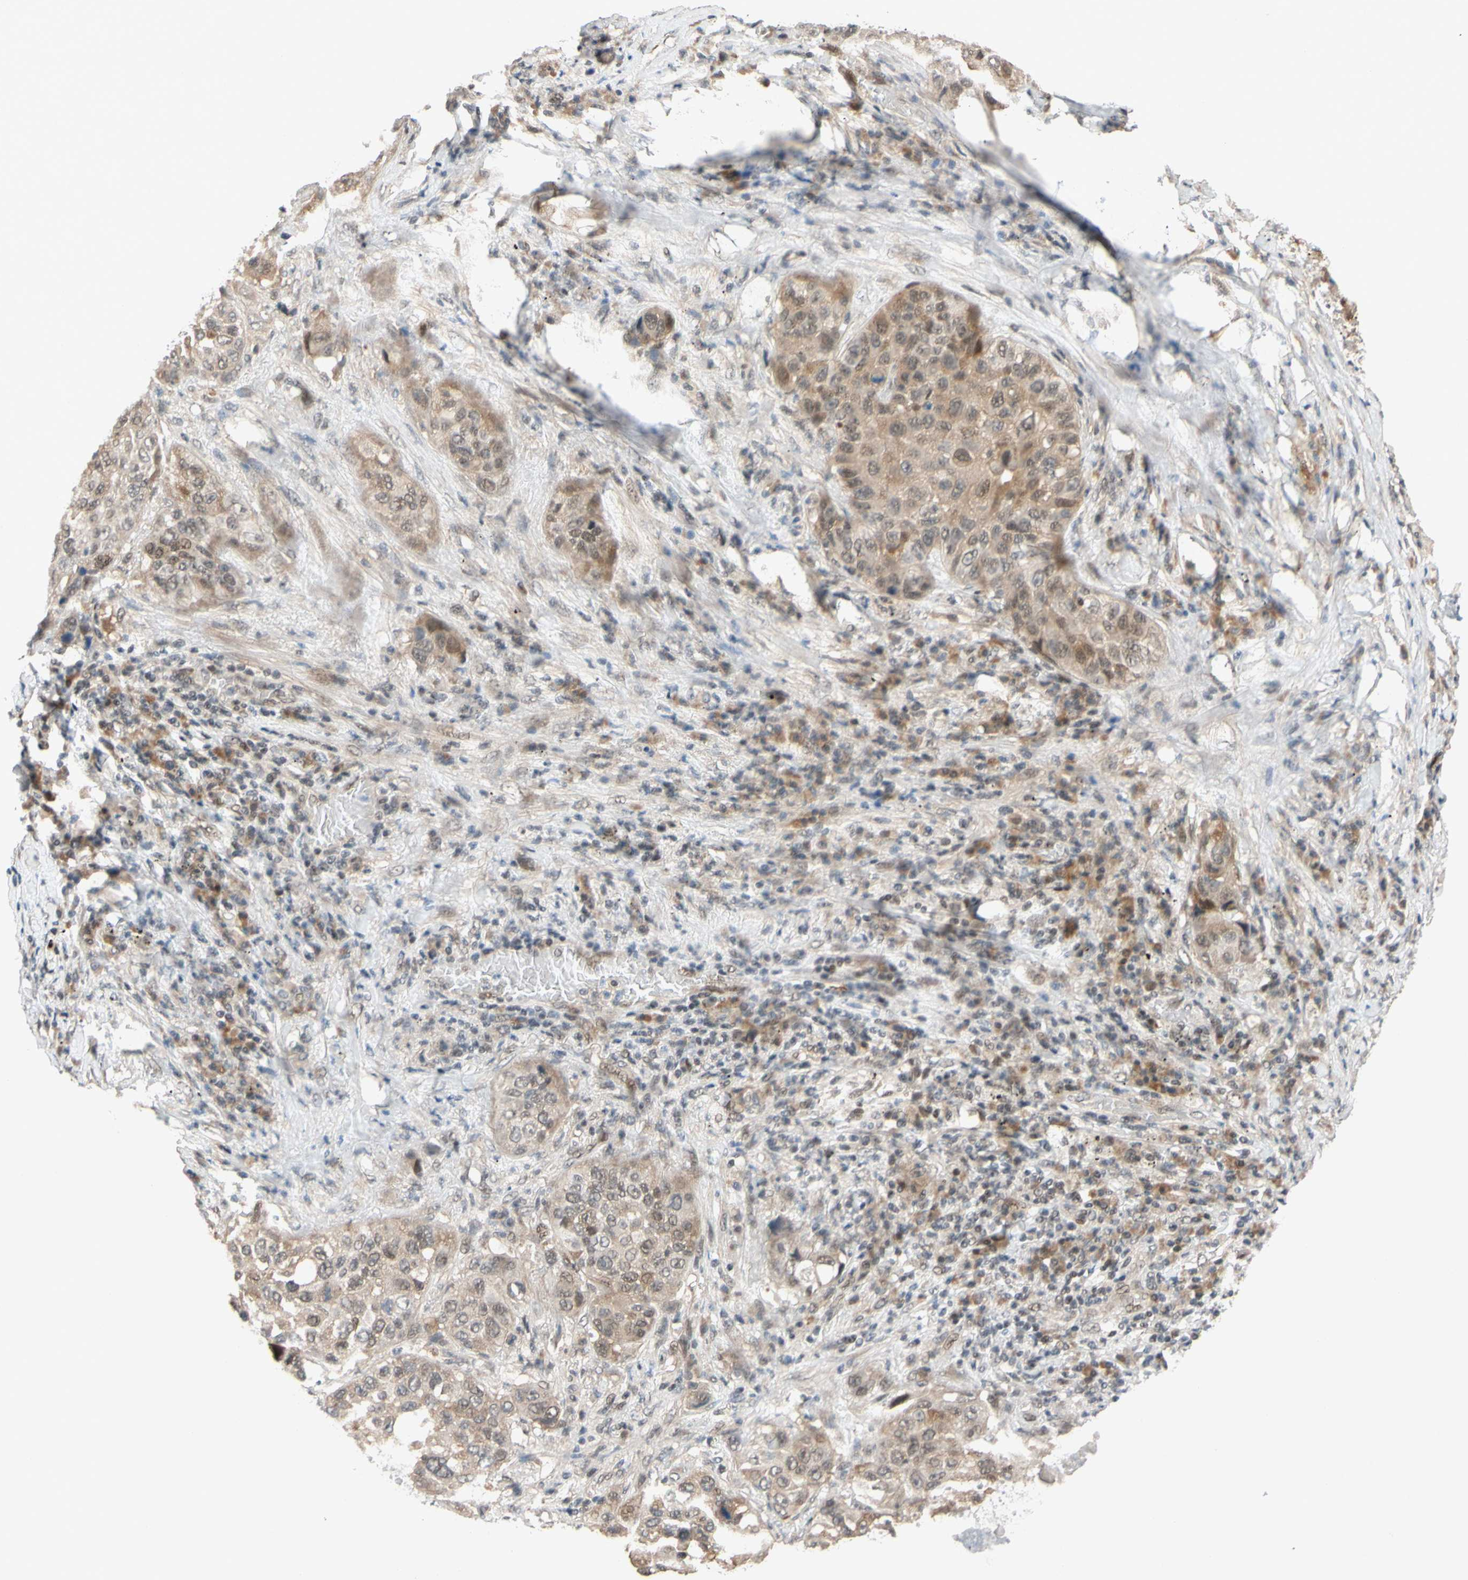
{"staining": {"intensity": "weak", "quantity": ">75%", "location": "cytoplasmic/membranous,nuclear"}, "tissue": "lung cancer", "cell_type": "Tumor cells", "image_type": "cancer", "snomed": [{"axis": "morphology", "description": "Squamous cell carcinoma, NOS"}, {"axis": "topography", "description": "Lung"}], "caption": "Human lung squamous cell carcinoma stained with a brown dye exhibits weak cytoplasmic/membranous and nuclear positive expression in about >75% of tumor cells.", "gene": "TAF4", "patient": {"sex": "male", "age": 57}}